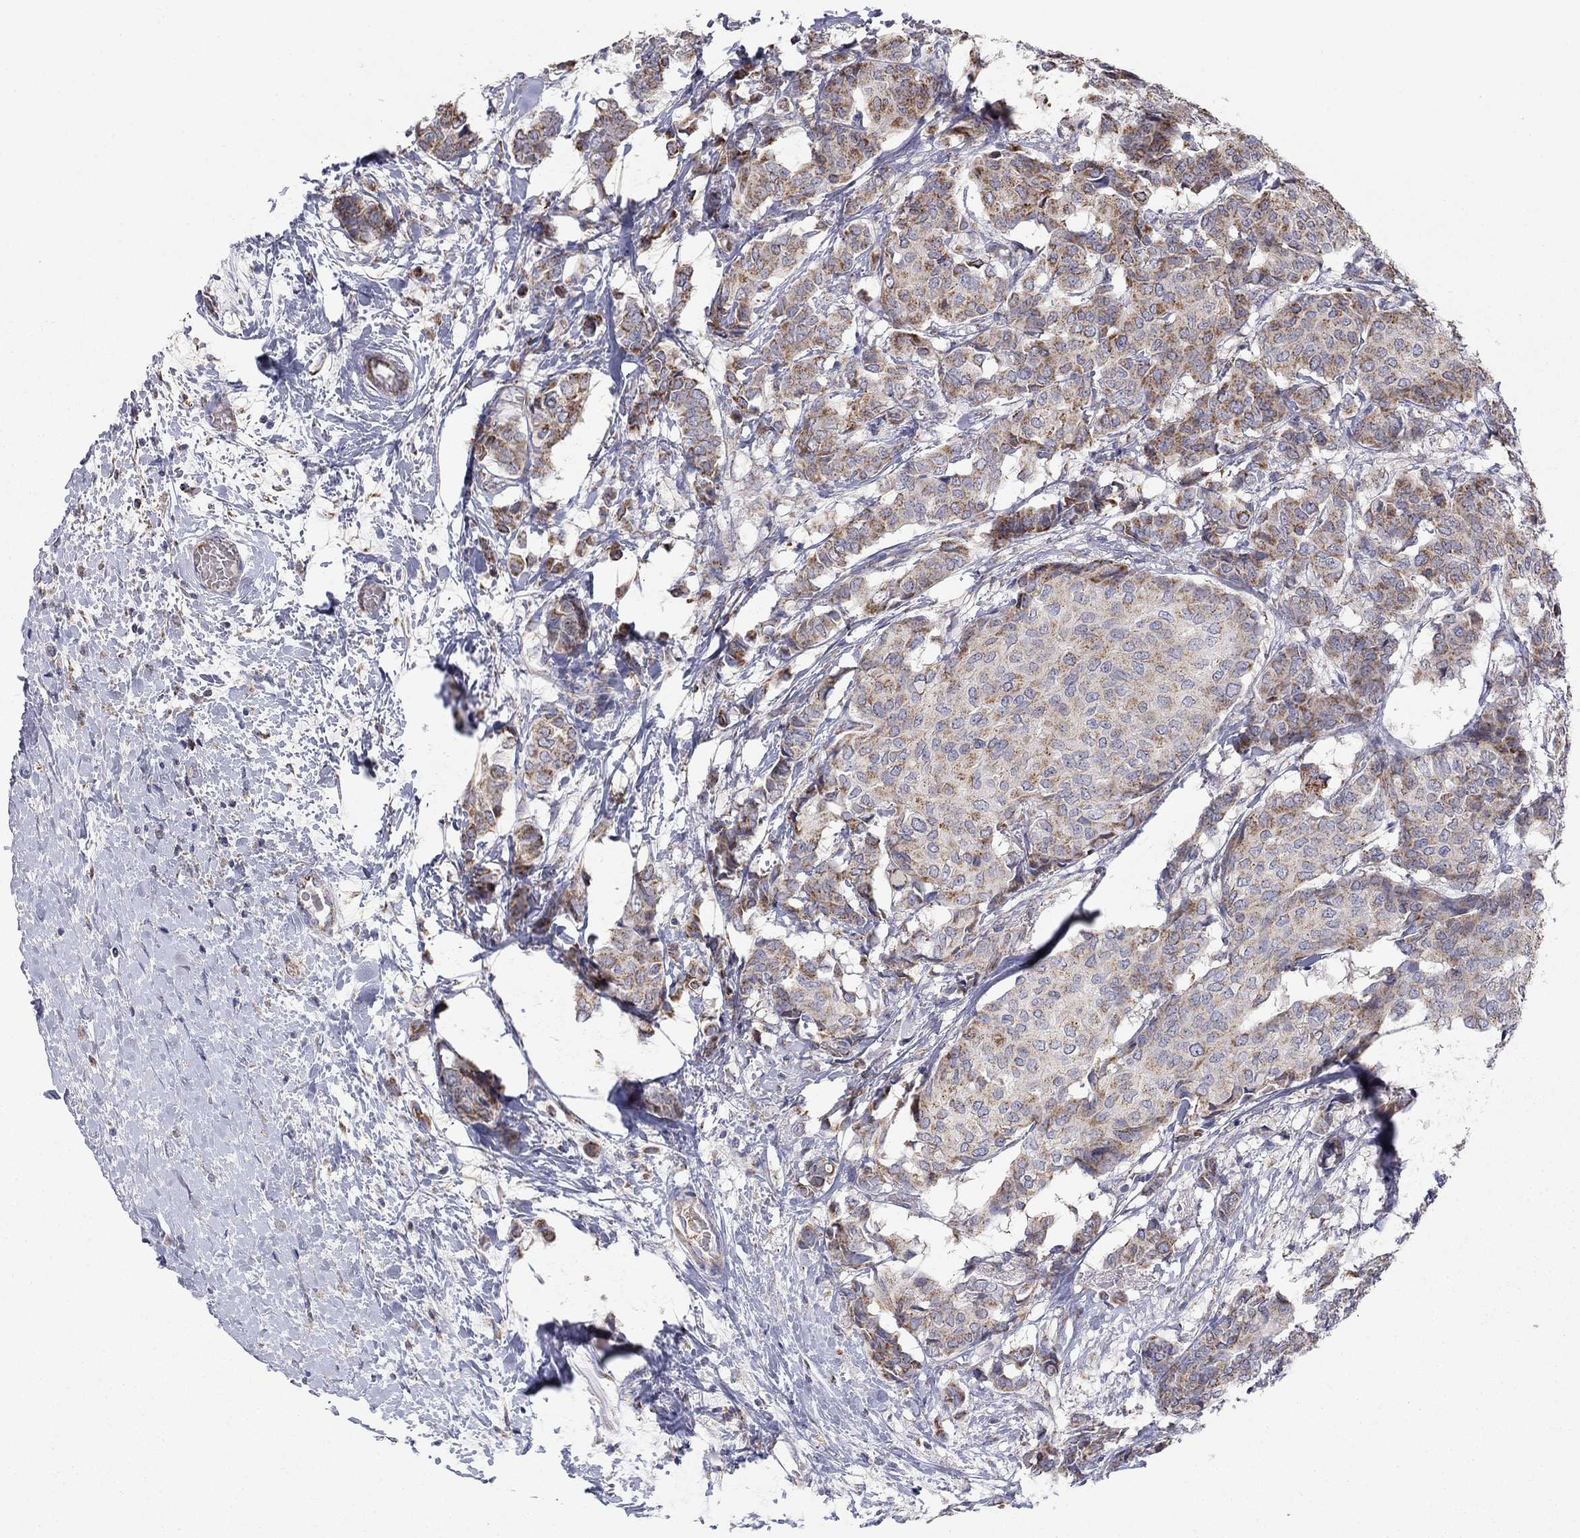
{"staining": {"intensity": "moderate", "quantity": ">75%", "location": "cytoplasmic/membranous"}, "tissue": "breast cancer", "cell_type": "Tumor cells", "image_type": "cancer", "snomed": [{"axis": "morphology", "description": "Duct carcinoma"}, {"axis": "topography", "description": "Breast"}], "caption": "Immunohistochemical staining of human invasive ductal carcinoma (breast) exhibits medium levels of moderate cytoplasmic/membranous protein positivity in about >75% of tumor cells.", "gene": "HPS5", "patient": {"sex": "female", "age": 75}}